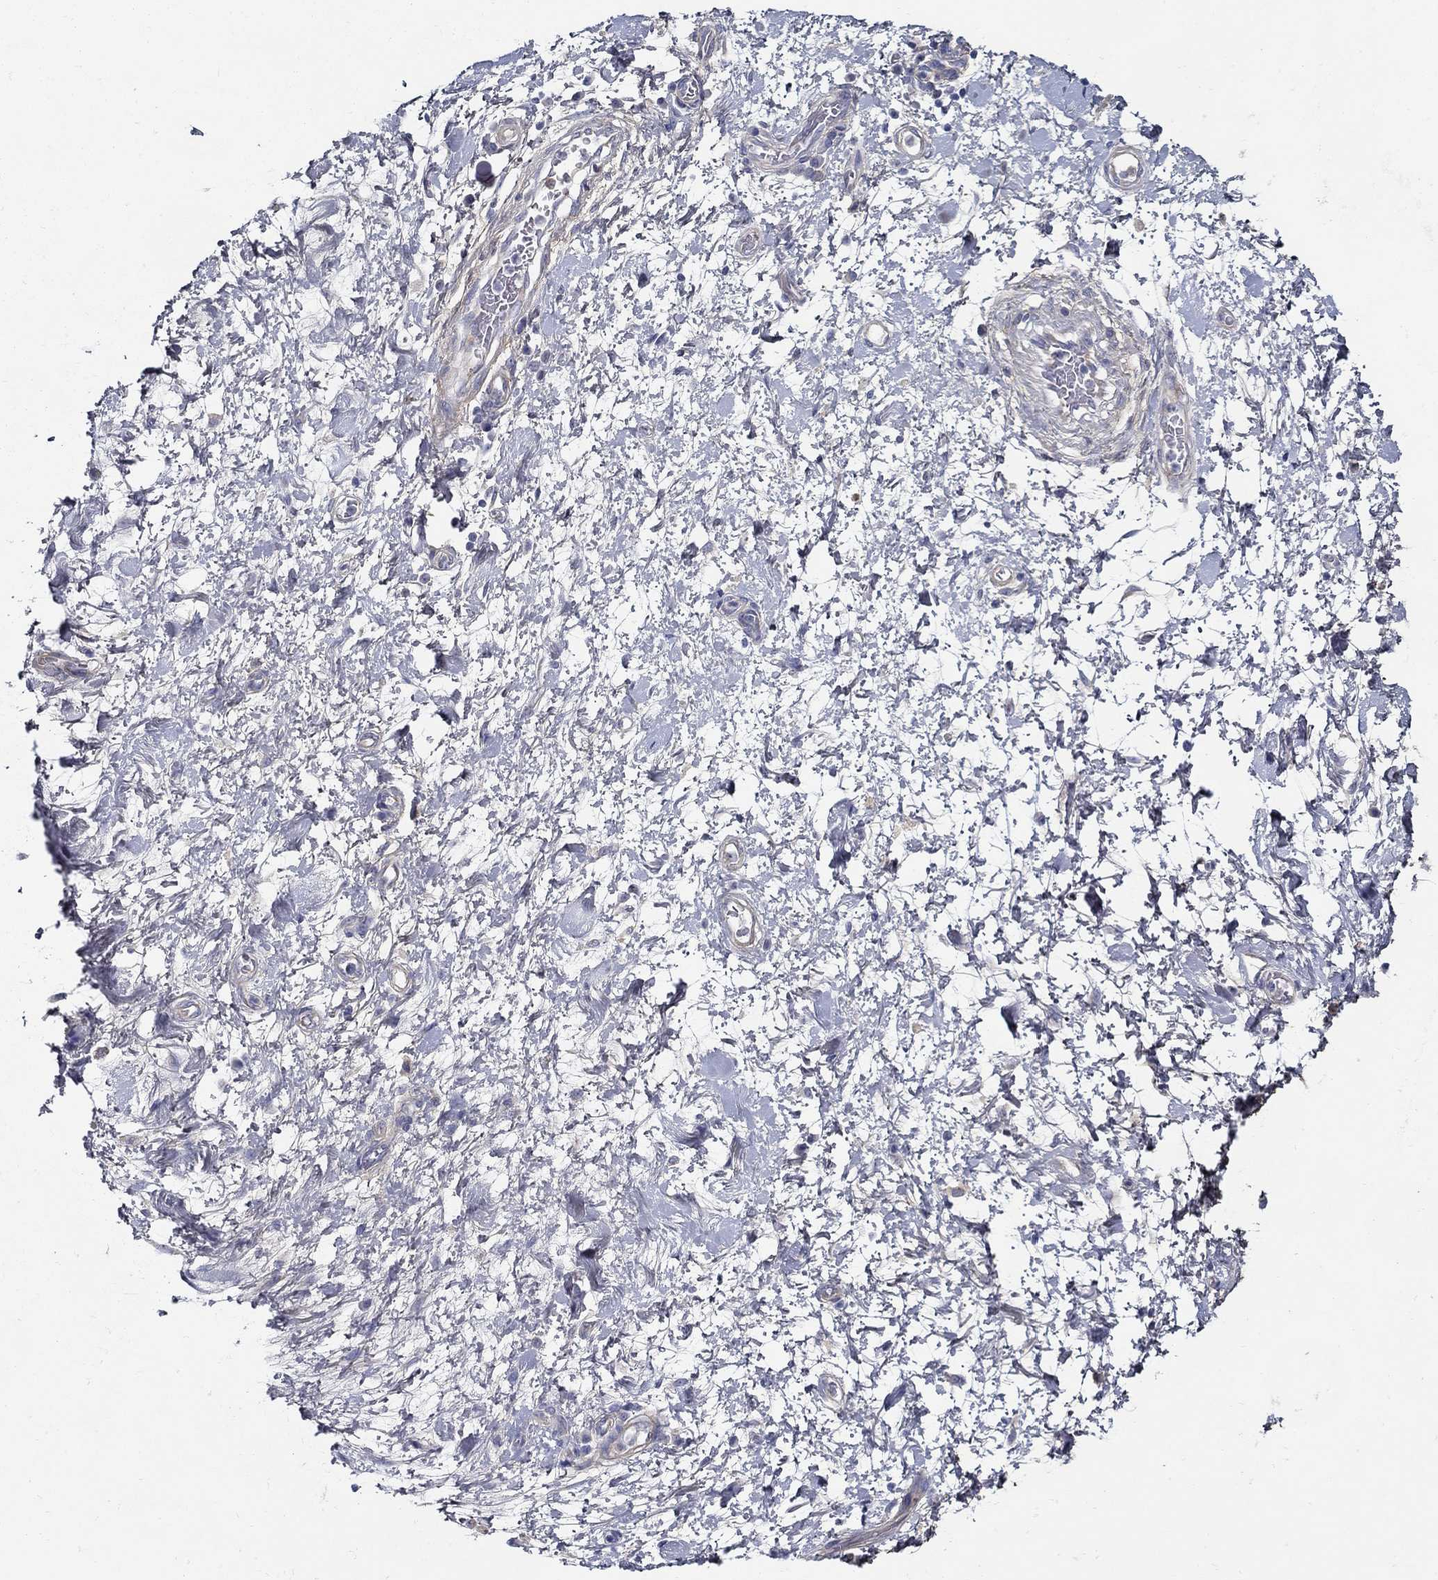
{"staining": {"intensity": "negative", "quantity": "none", "location": "none"}, "tissue": "stomach cancer", "cell_type": "Tumor cells", "image_type": "cancer", "snomed": [{"axis": "morphology", "description": "Normal tissue, NOS"}, {"axis": "morphology", "description": "Adenocarcinoma, NOS"}, {"axis": "topography", "description": "Stomach"}], "caption": "Human stomach cancer (adenocarcinoma) stained for a protein using immunohistochemistry exhibits no expression in tumor cells.", "gene": "TGFBI", "patient": {"sex": "female", "age": 64}}